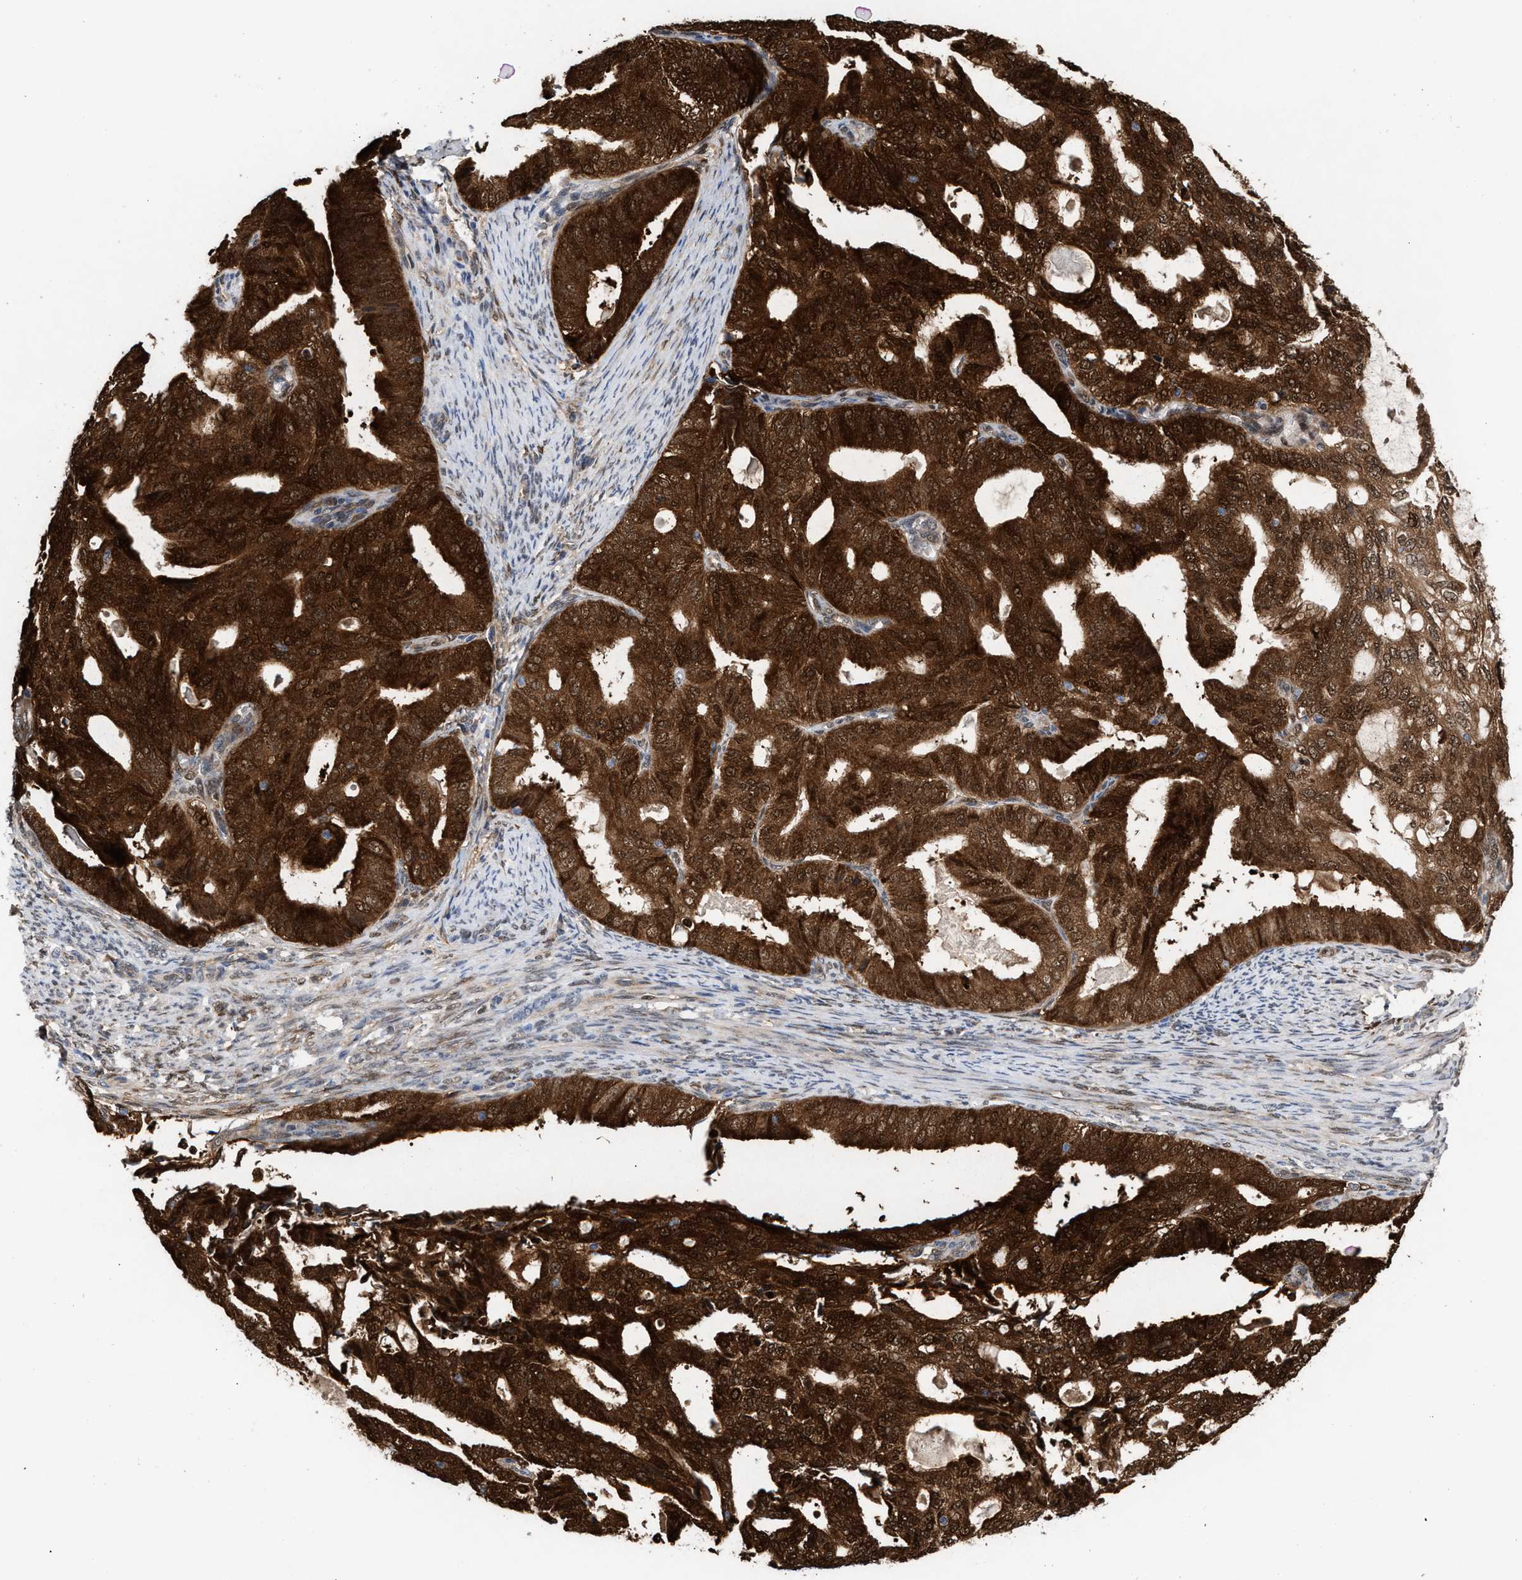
{"staining": {"intensity": "strong", "quantity": ">75%", "location": "cytoplasmic/membranous,nuclear"}, "tissue": "endometrial cancer", "cell_type": "Tumor cells", "image_type": "cancer", "snomed": [{"axis": "morphology", "description": "Adenocarcinoma, NOS"}, {"axis": "topography", "description": "Endometrium"}], "caption": "A brown stain highlights strong cytoplasmic/membranous and nuclear positivity of a protein in endometrial cancer tumor cells. Immunohistochemistry stains the protein of interest in brown and the nuclei are stained blue.", "gene": "TP53I3", "patient": {"sex": "female", "age": 58}}